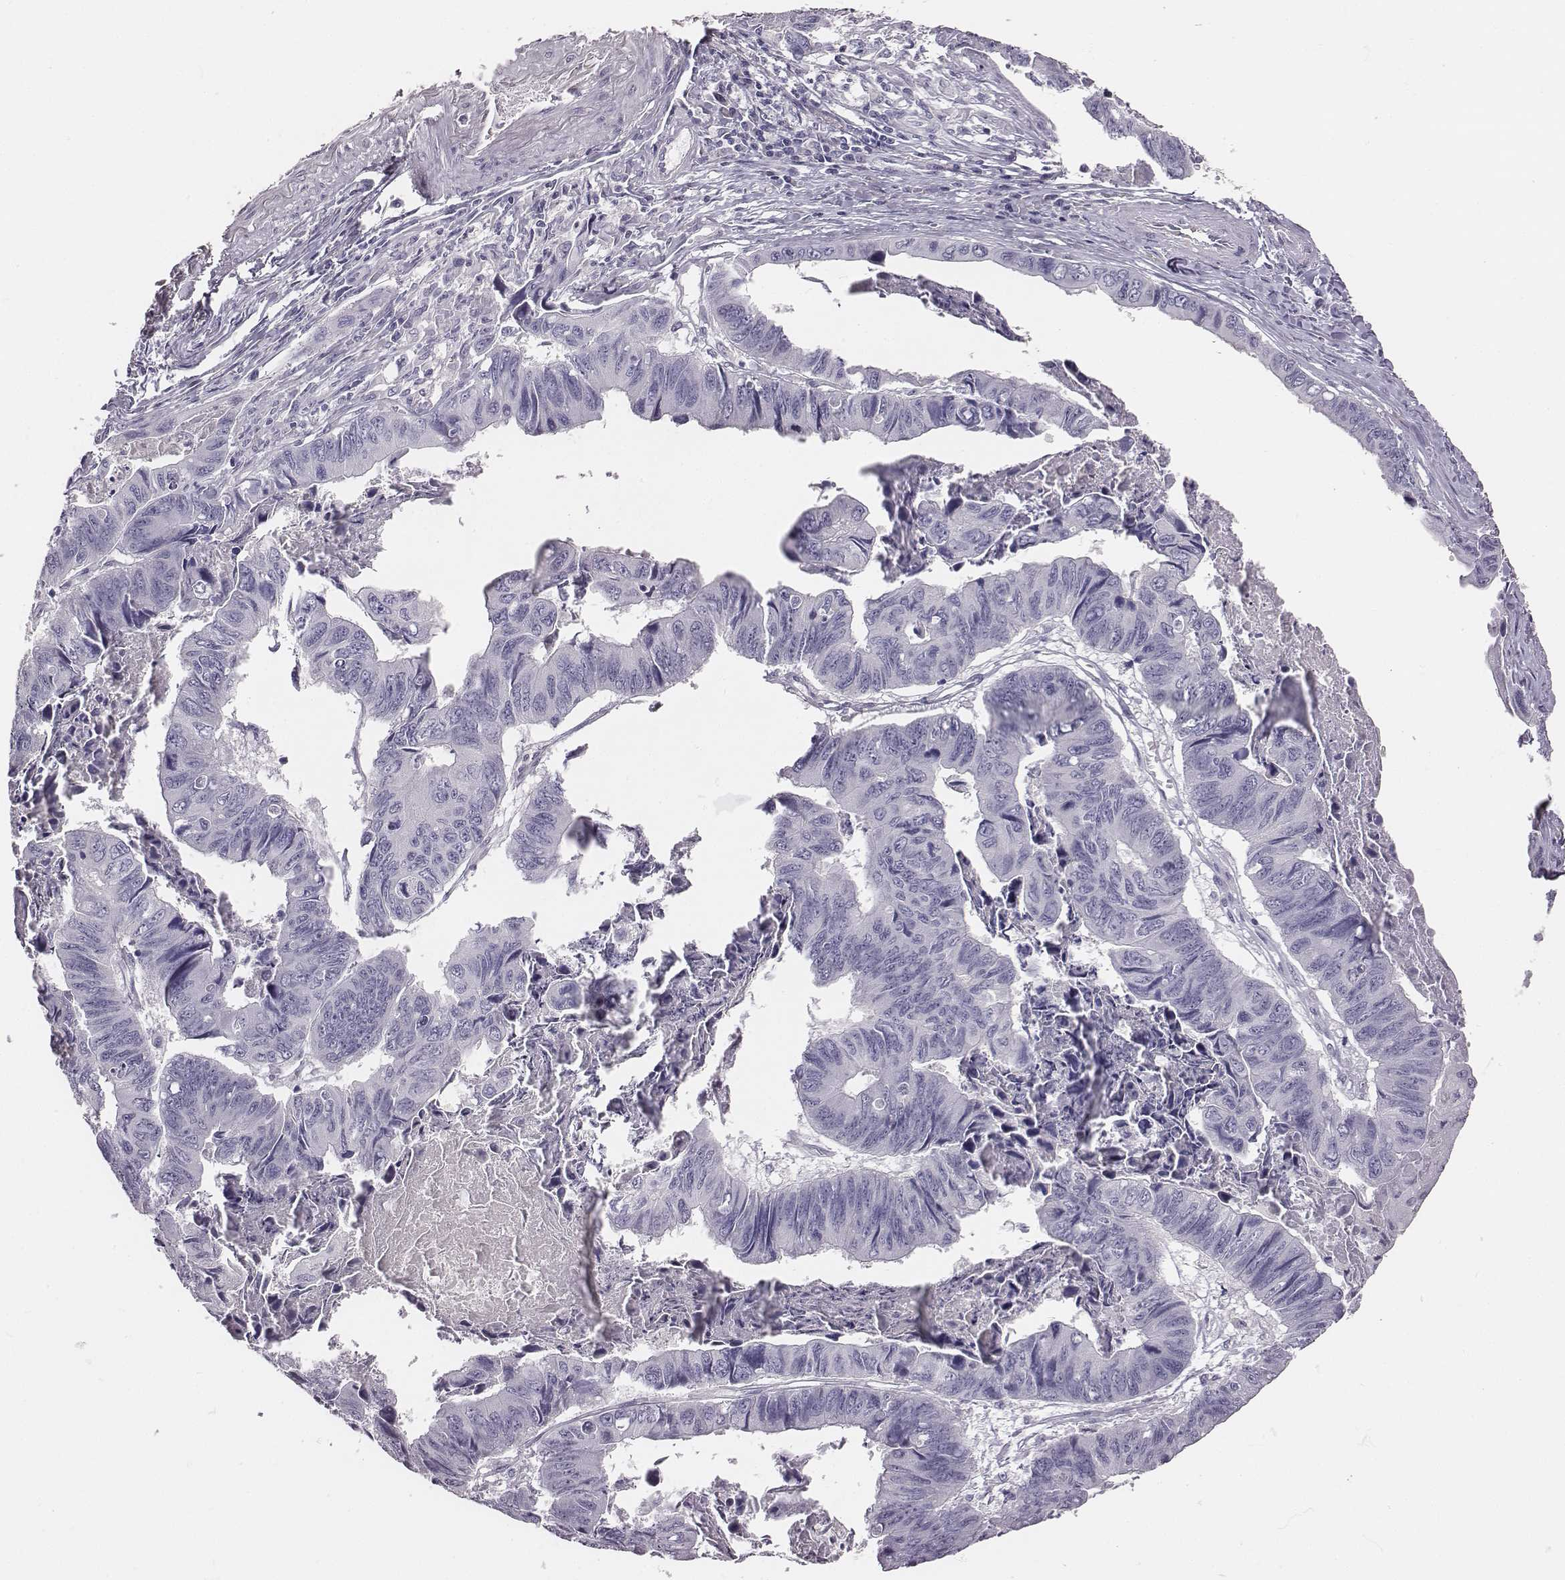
{"staining": {"intensity": "negative", "quantity": "none", "location": "none"}, "tissue": "stomach cancer", "cell_type": "Tumor cells", "image_type": "cancer", "snomed": [{"axis": "morphology", "description": "Adenocarcinoma, NOS"}, {"axis": "topography", "description": "Stomach, lower"}], "caption": "Human stomach cancer (adenocarcinoma) stained for a protein using immunohistochemistry (IHC) displays no positivity in tumor cells.", "gene": "GUCA1A", "patient": {"sex": "male", "age": 77}}